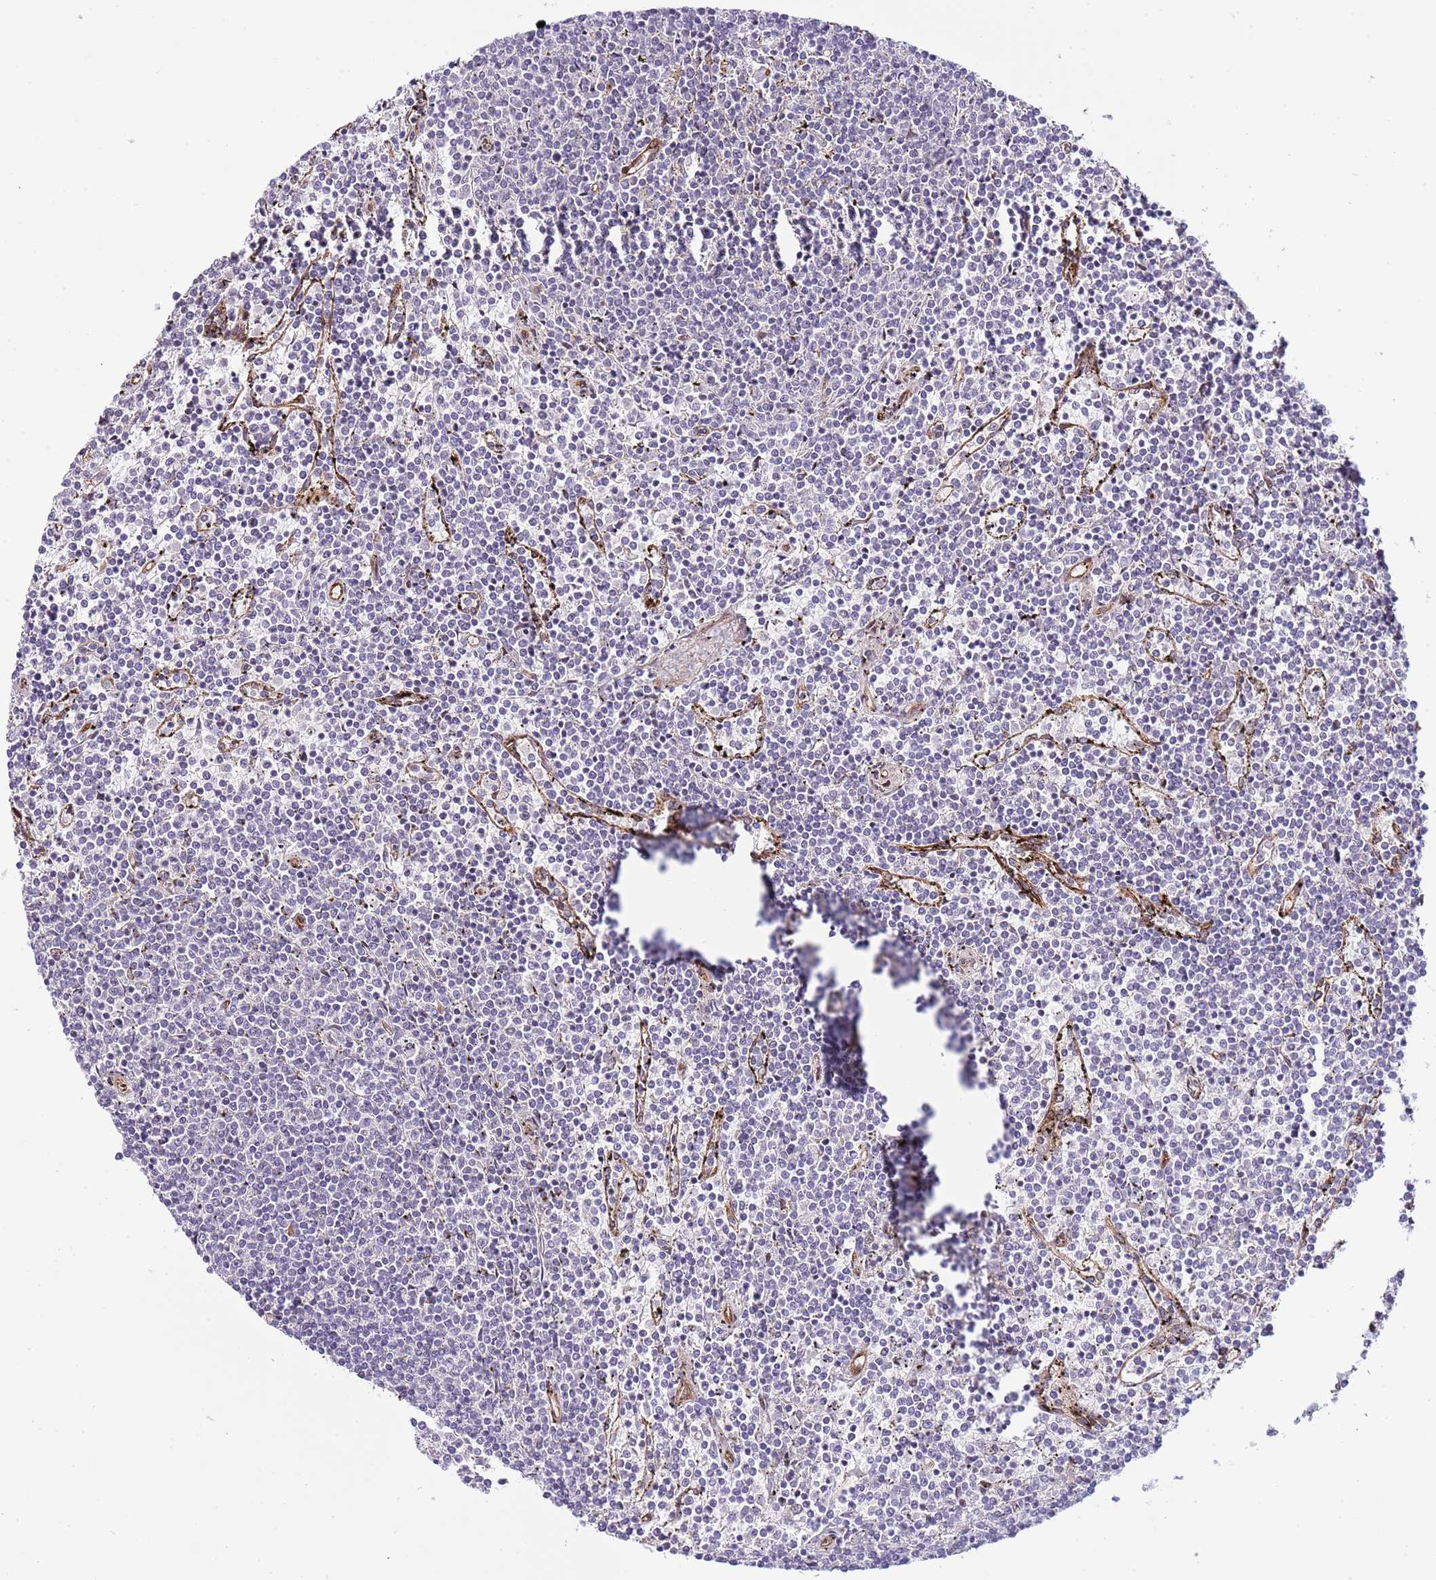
{"staining": {"intensity": "negative", "quantity": "none", "location": "none"}, "tissue": "lymphoma", "cell_type": "Tumor cells", "image_type": "cancer", "snomed": [{"axis": "morphology", "description": "Malignant lymphoma, non-Hodgkin's type, Low grade"}, {"axis": "topography", "description": "Spleen"}], "caption": "Tumor cells are negative for brown protein staining in low-grade malignant lymphoma, non-Hodgkin's type.", "gene": "NEK3", "patient": {"sex": "female", "age": 50}}